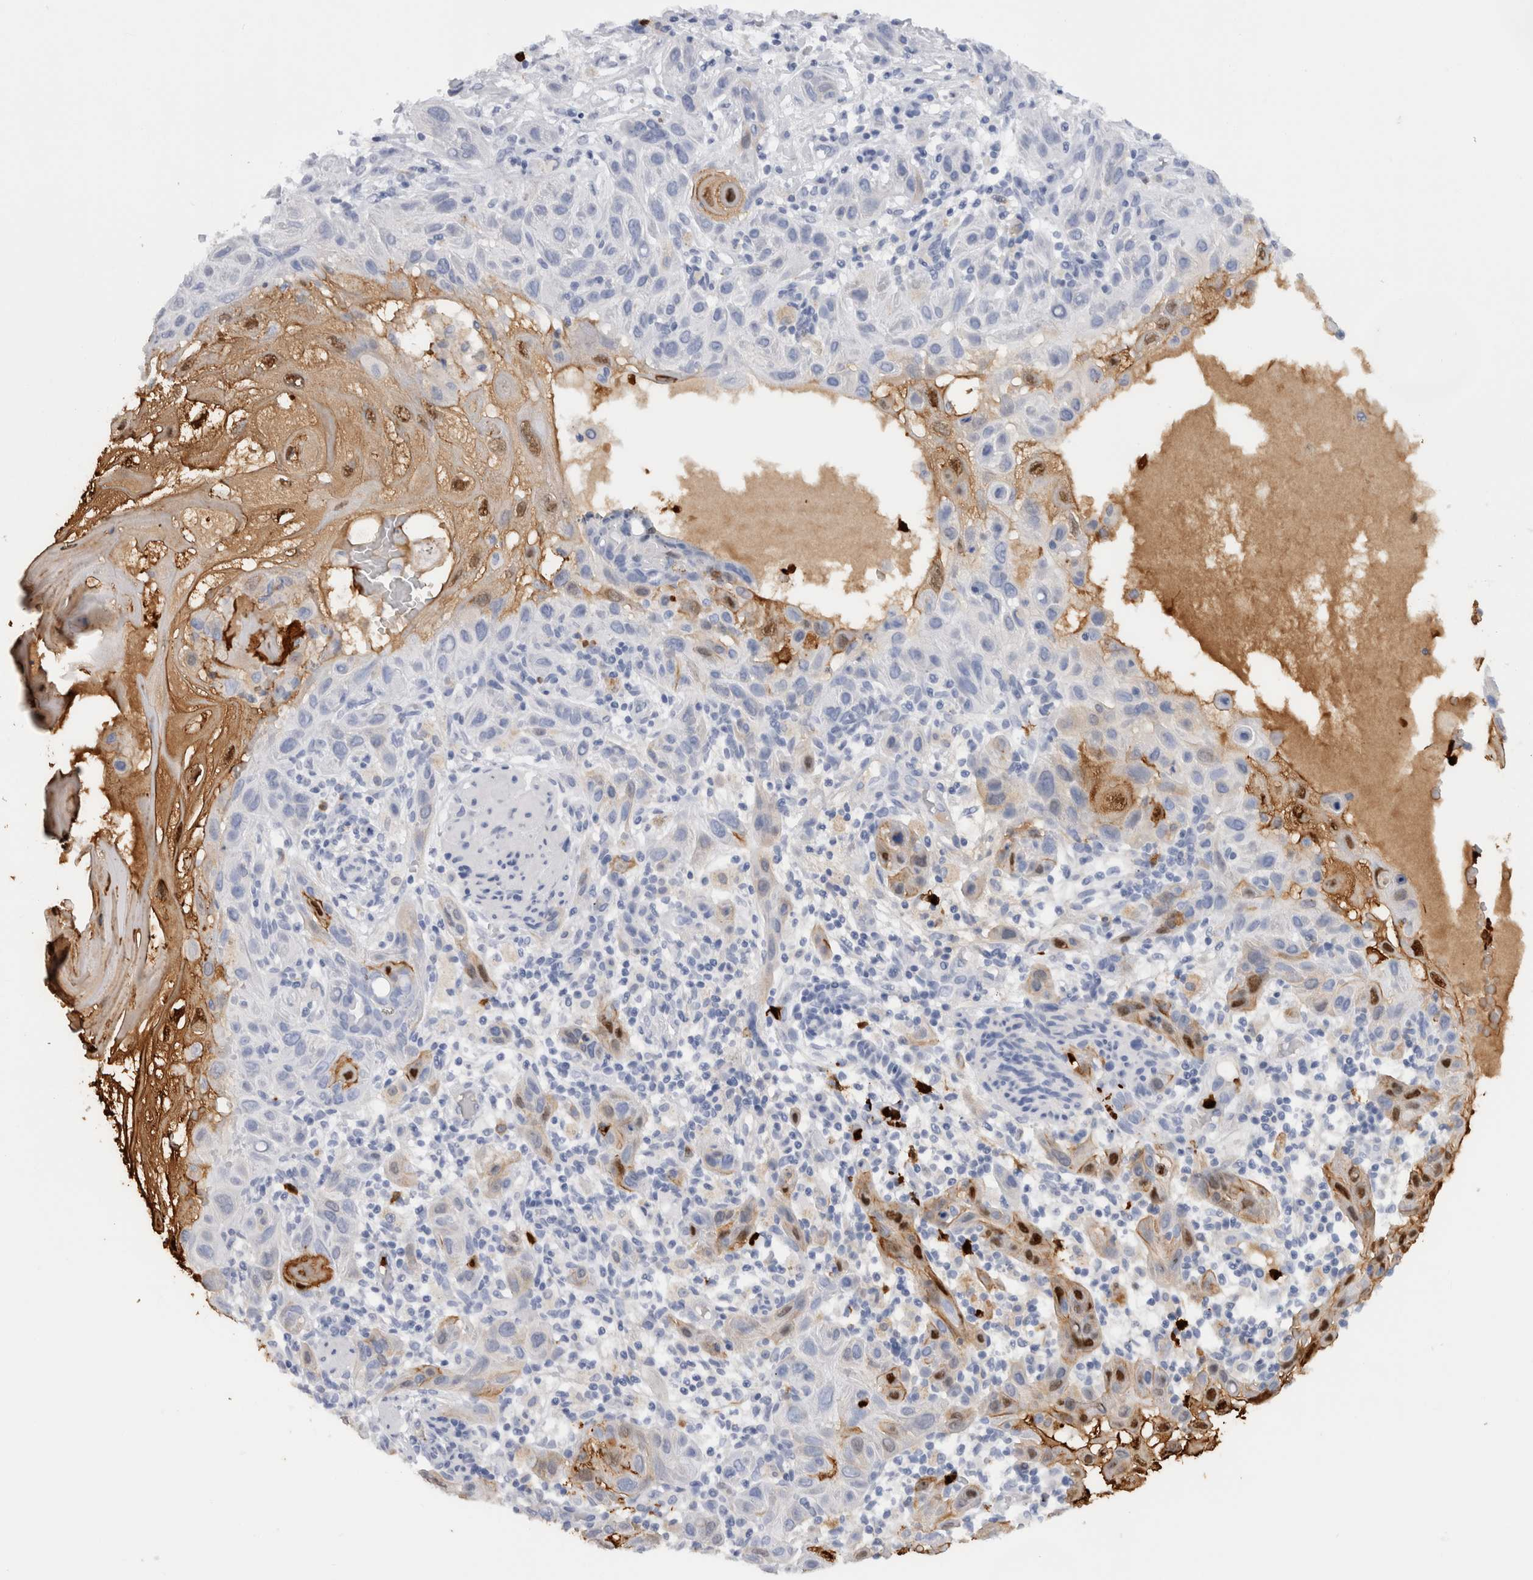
{"staining": {"intensity": "strong", "quantity": "<25%", "location": "cytoplasmic/membranous,nuclear"}, "tissue": "skin cancer", "cell_type": "Tumor cells", "image_type": "cancer", "snomed": [{"axis": "morphology", "description": "Squamous cell carcinoma, NOS"}, {"axis": "topography", "description": "Skin"}], "caption": "Immunohistochemistry (IHC) micrograph of skin squamous cell carcinoma stained for a protein (brown), which exhibits medium levels of strong cytoplasmic/membranous and nuclear positivity in approximately <25% of tumor cells.", "gene": "S100A8", "patient": {"sex": "female", "age": 96}}